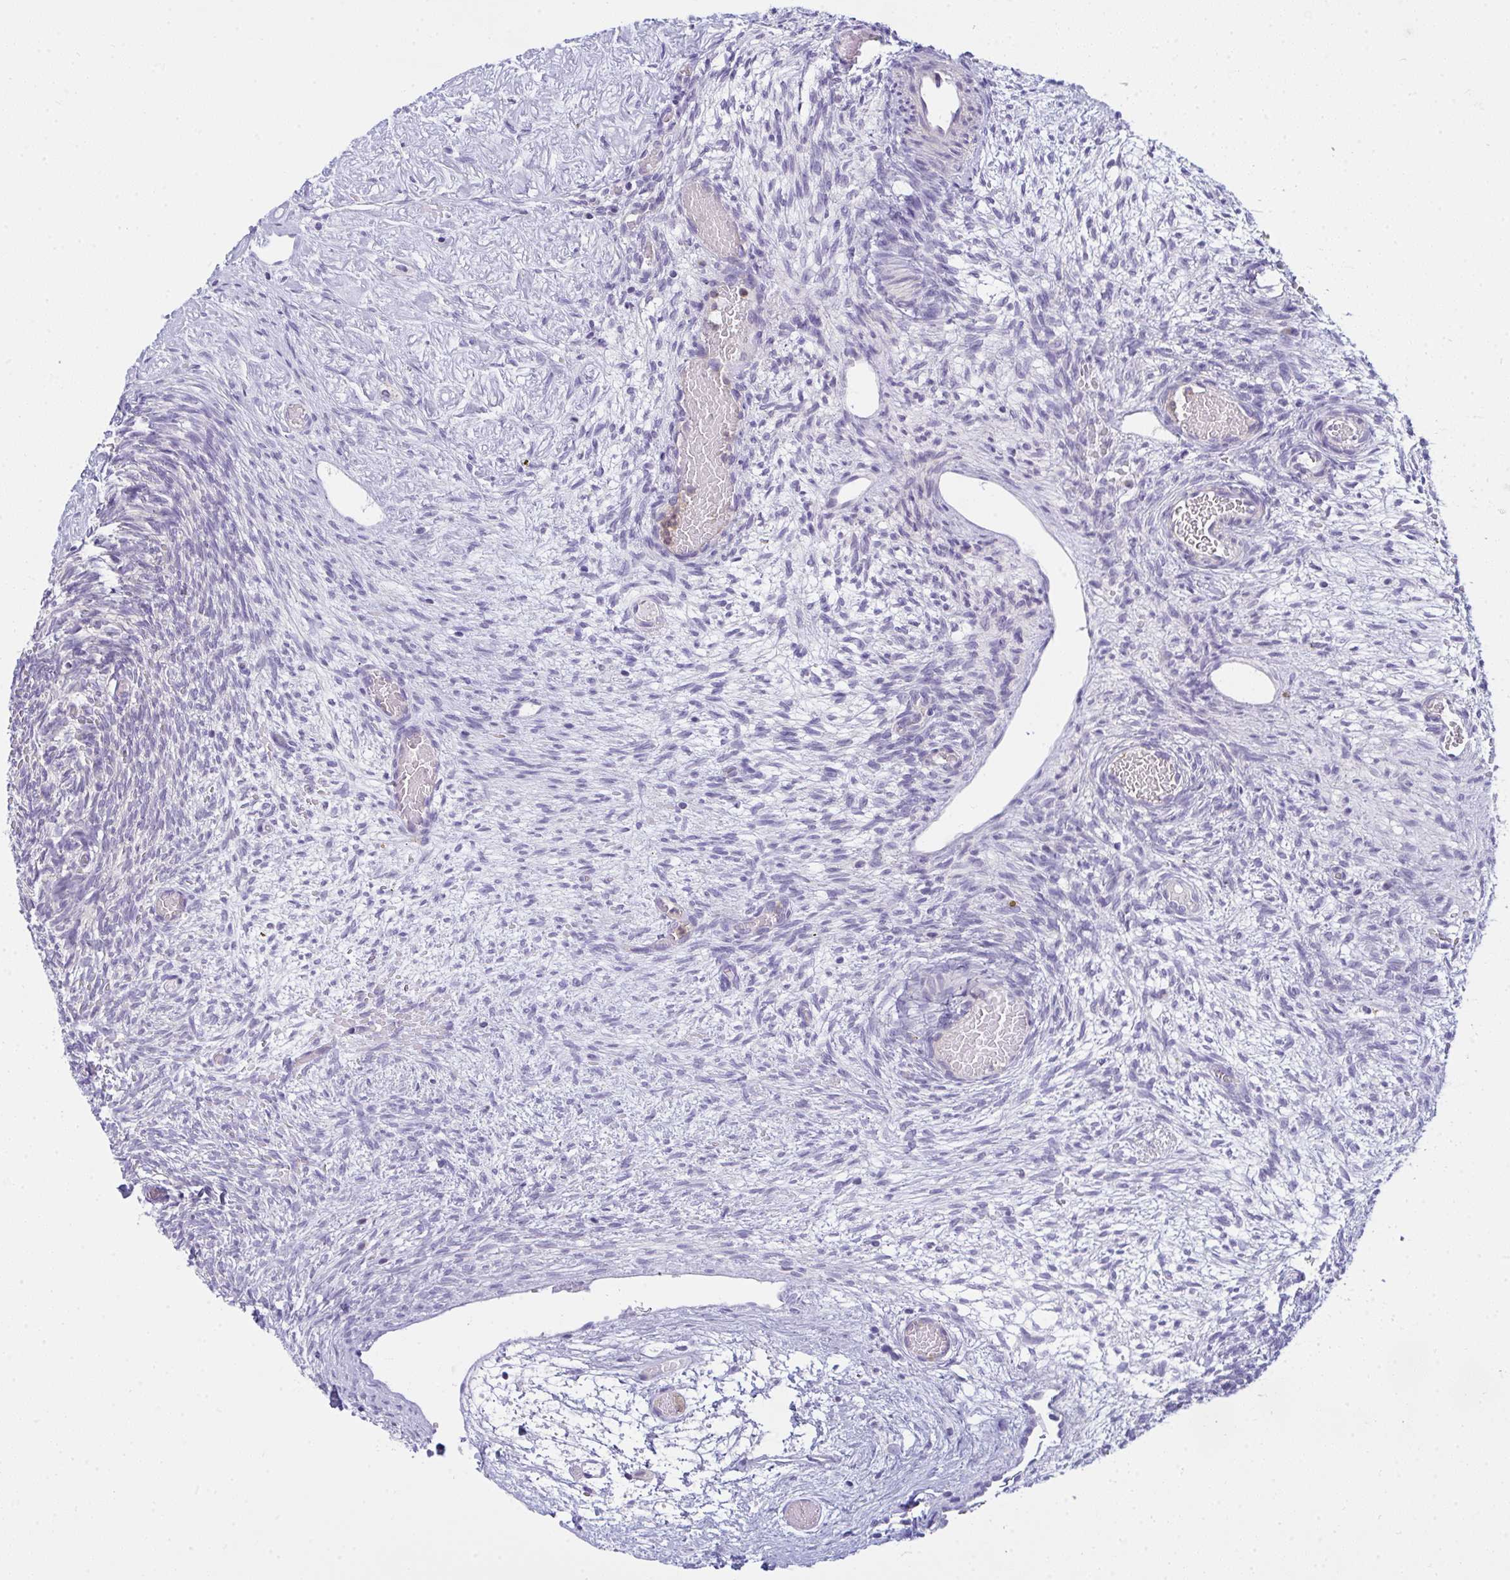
{"staining": {"intensity": "negative", "quantity": "none", "location": "none"}, "tissue": "ovary", "cell_type": "Follicle cells", "image_type": "normal", "snomed": [{"axis": "morphology", "description": "Normal tissue, NOS"}, {"axis": "topography", "description": "Ovary"}], "caption": "Follicle cells are negative for brown protein staining in normal ovary. The staining is performed using DAB brown chromogen with nuclei counter-stained in using hematoxylin.", "gene": "SLC30A6", "patient": {"sex": "female", "age": 67}}